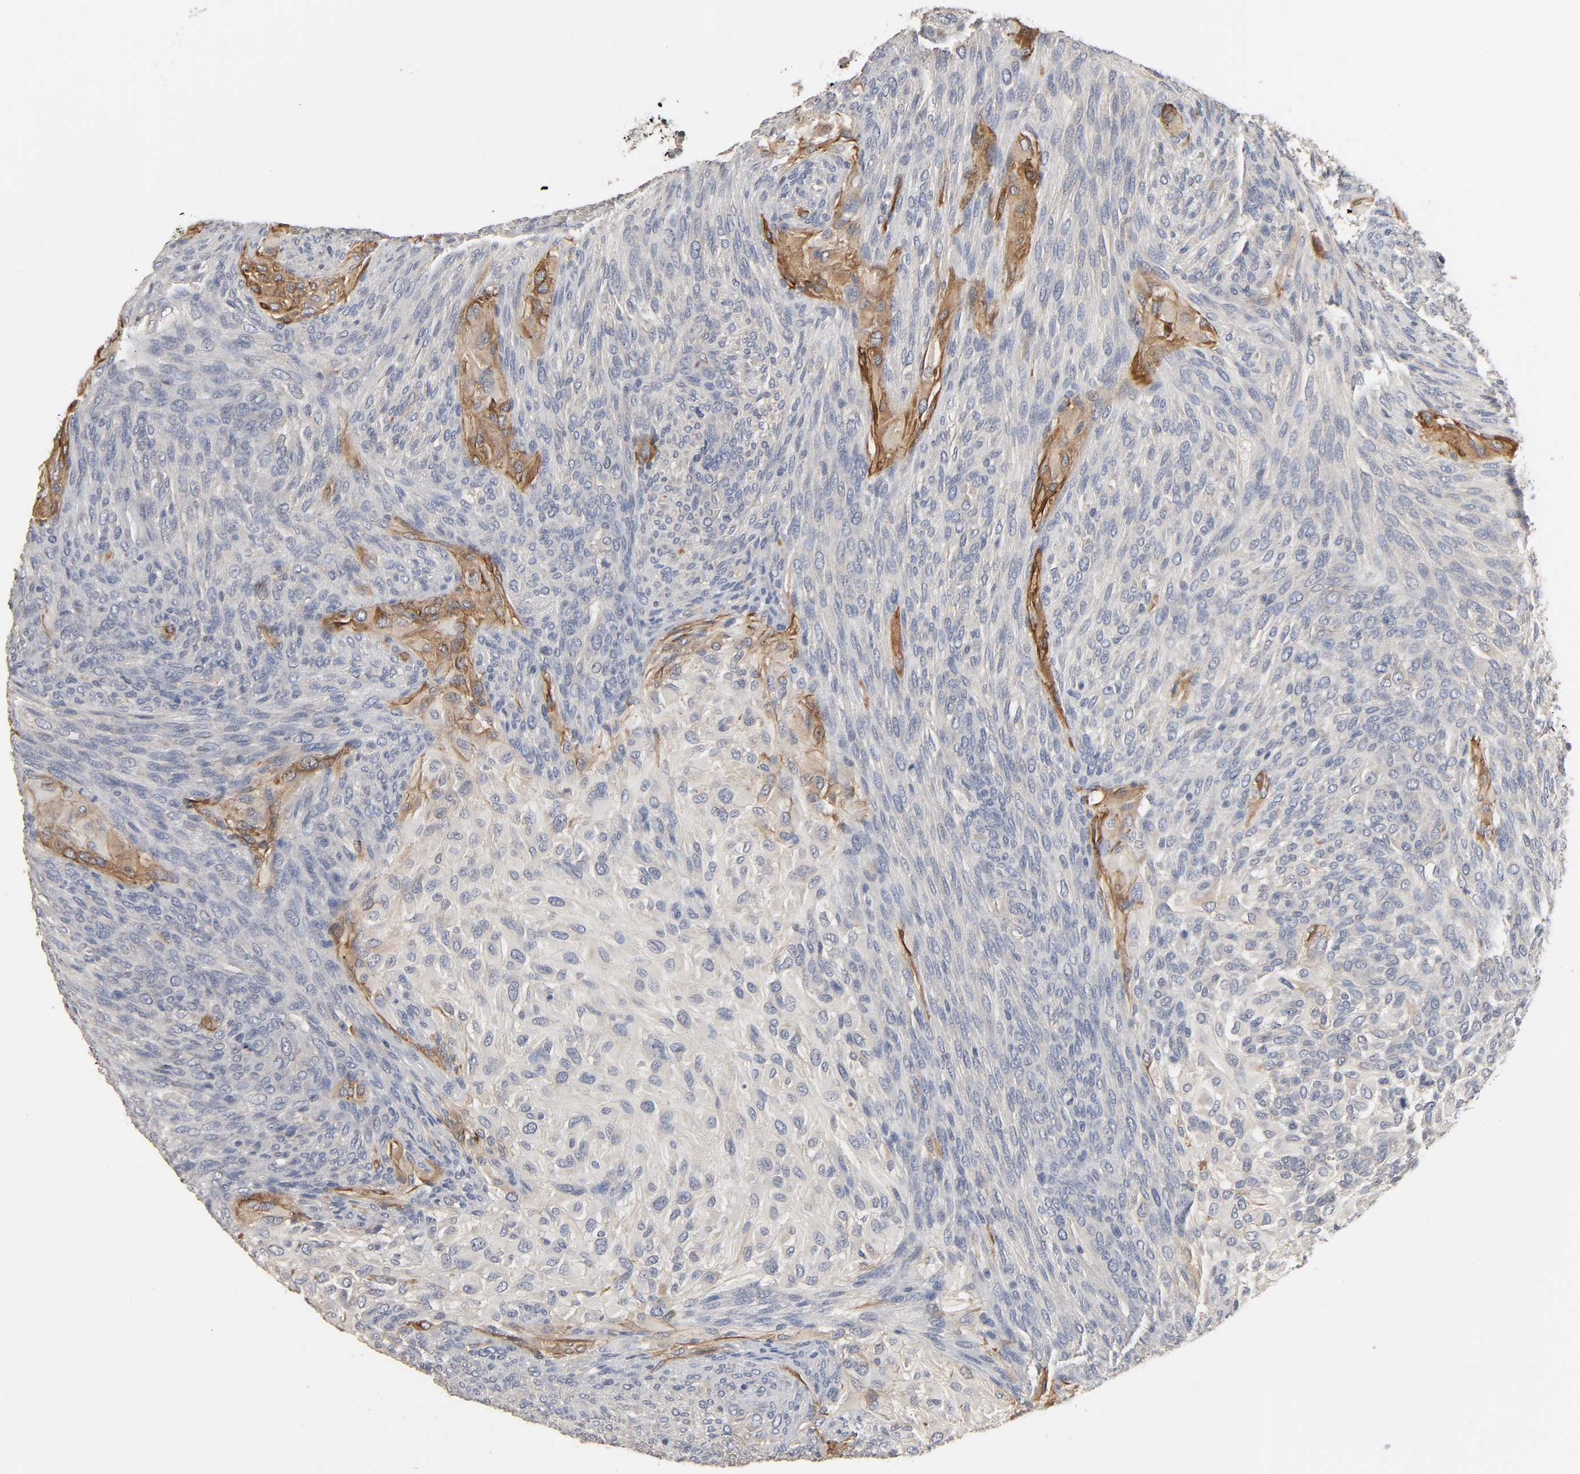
{"staining": {"intensity": "moderate", "quantity": "<25%", "location": "cytoplasmic/membranous"}, "tissue": "glioma", "cell_type": "Tumor cells", "image_type": "cancer", "snomed": [{"axis": "morphology", "description": "Glioma, malignant, High grade"}, {"axis": "topography", "description": "Cerebral cortex"}], "caption": "Immunohistochemistry (IHC) (DAB (3,3'-diaminobenzidine)) staining of glioma demonstrates moderate cytoplasmic/membranous protein staining in approximately <25% of tumor cells.", "gene": "SLC10A2", "patient": {"sex": "female", "age": 55}}